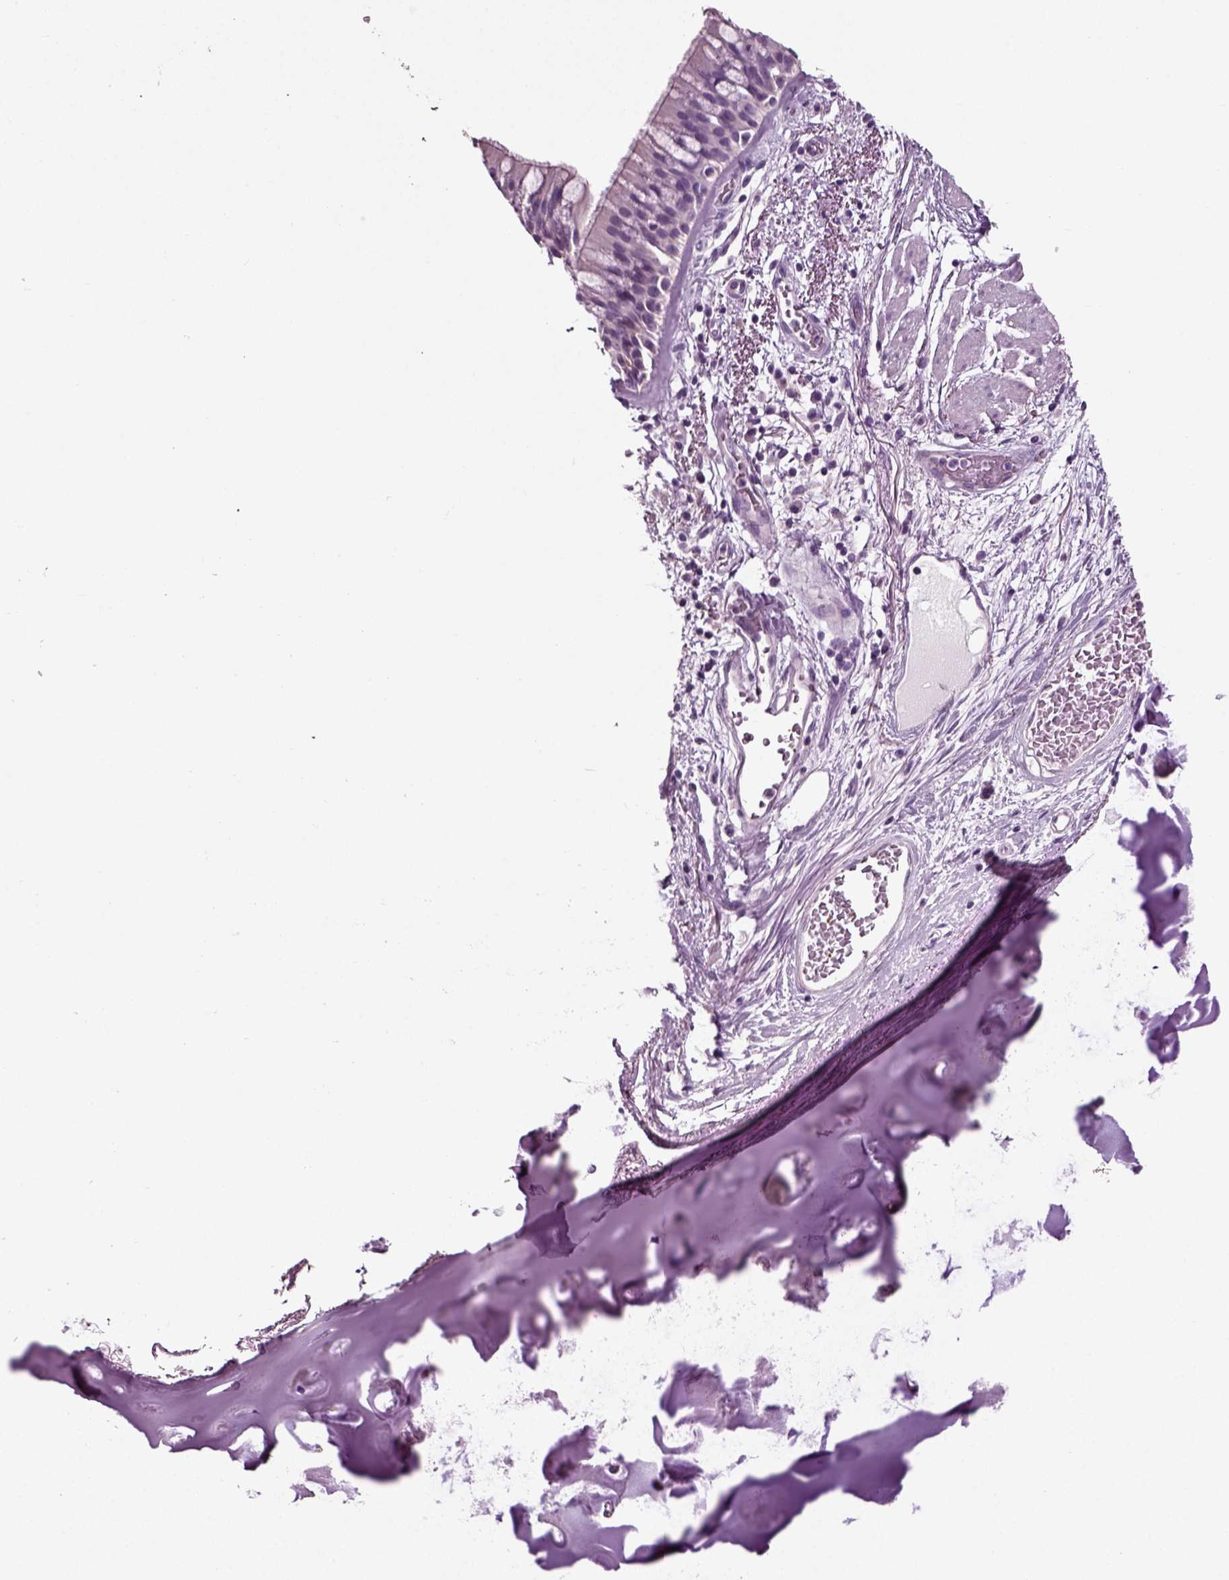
{"staining": {"intensity": "negative", "quantity": "none", "location": "none"}, "tissue": "bronchus", "cell_type": "Respiratory epithelial cells", "image_type": "normal", "snomed": [{"axis": "morphology", "description": "Normal tissue, NOS"}, {"axis": "topography", "description": "Bronchus"}, {"axis": "topography", "description": "Lung"}], "caption": "DAB immunohistochemical staining of normal bronchus reveals no significant staining in respiratory epithelial cells. (DAB immunohistochemistry (IHC) with hematoxylin counter stain).", "gene": "DEFB118", "patient": {"sex": "female", "age": 57}}